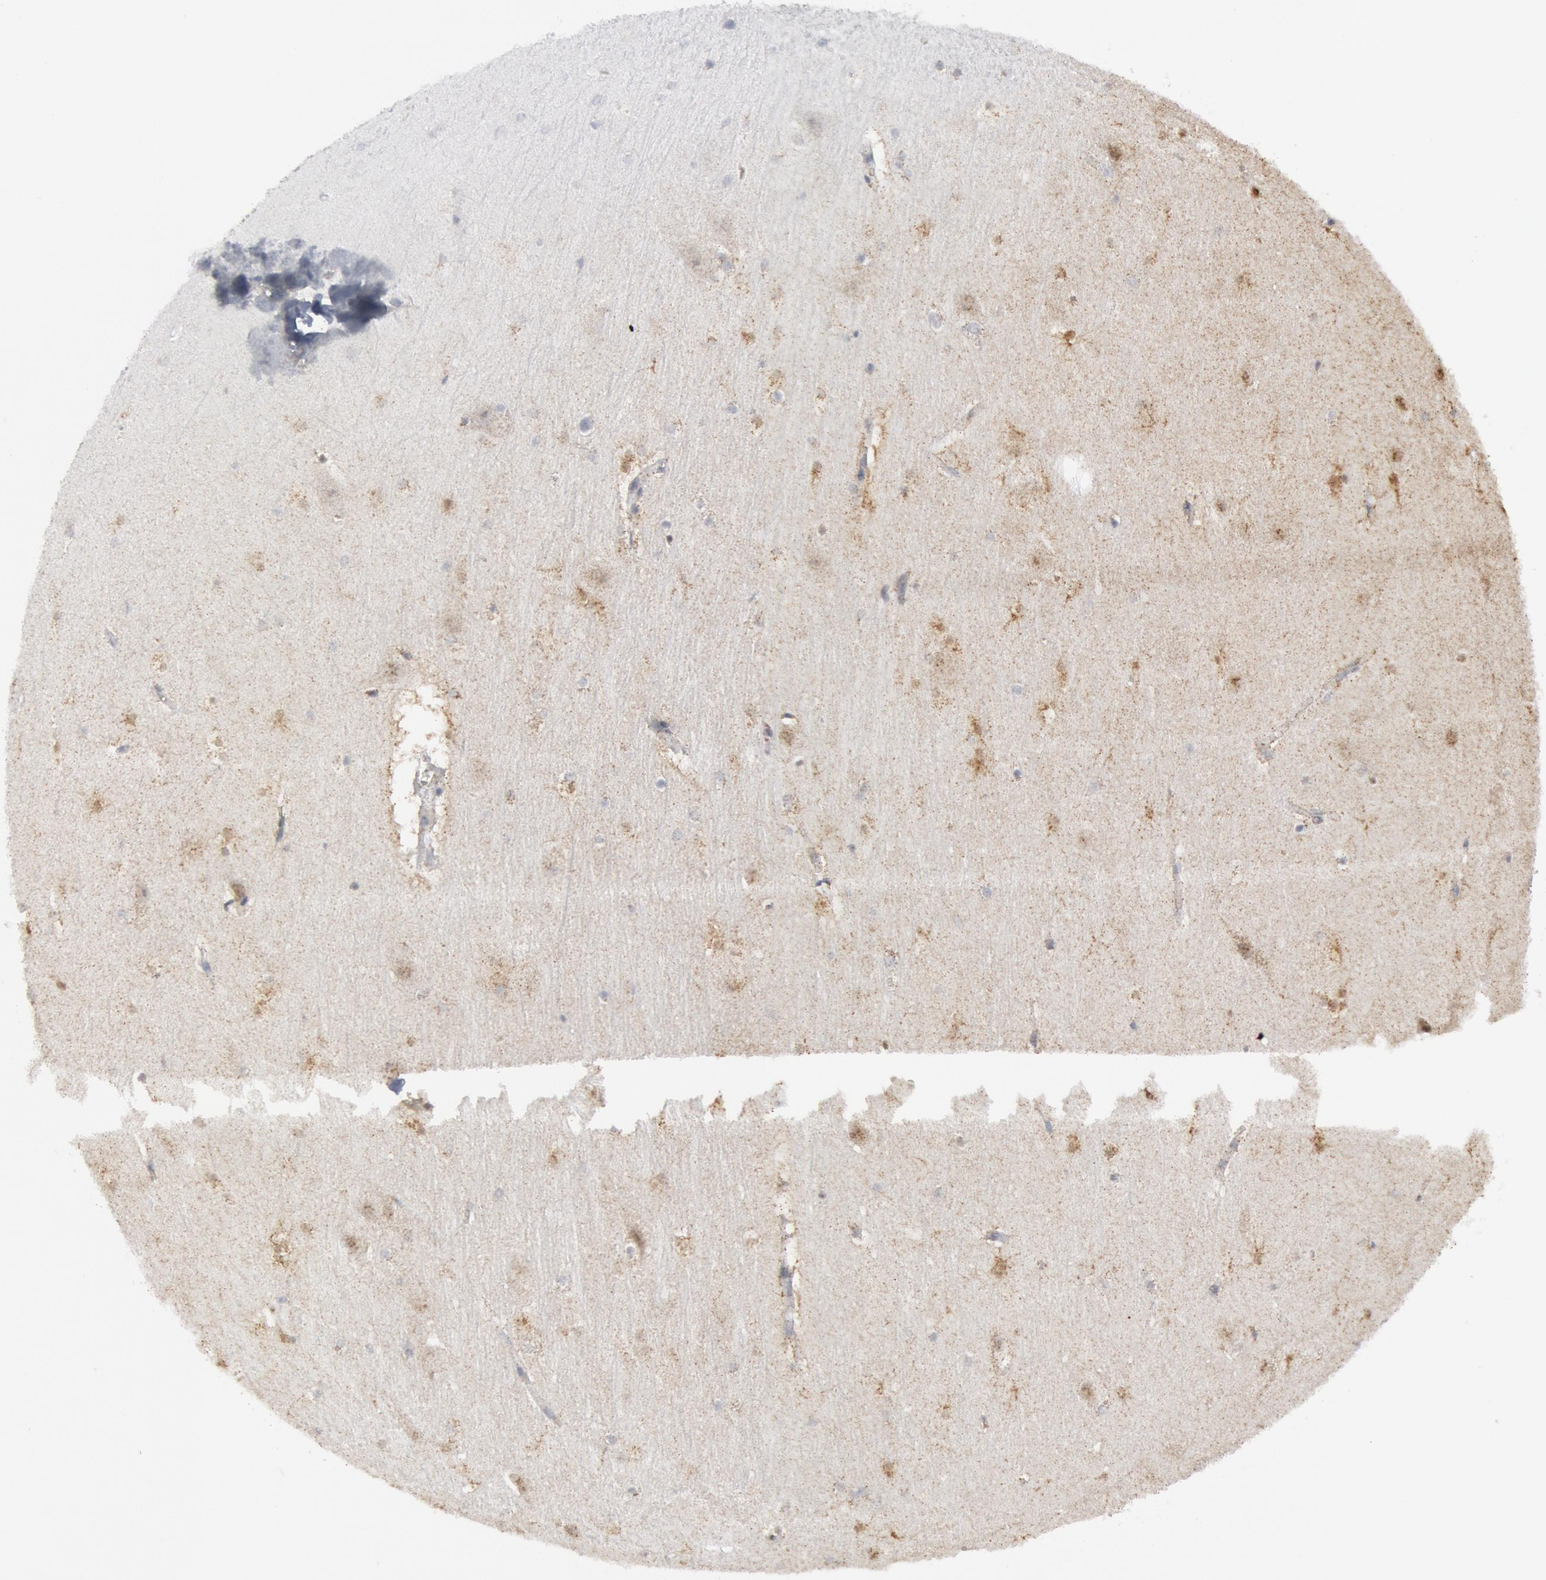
{"staining": {"intensity": "weak", "quantity": "<25%", "location": "cytoplasmic/membranous"}, "tissue": "hippocampus", "cell_type": "Glial cells", "image_type": "normal", "snomed": [{"axis": "morphology", "description": "Normal tissue, NOS"}, {"axis": "topography", "description": "Hippocampus"}], "caption": "DAB (3,3'-diaminobenzidine) immunohistochemical staining of benign human hippocampus demonstrates no significant positivity in glial cells. The staining was performed using DAB to visualize the protein expression in brown, while the nuclei were stained in blue with hematoxylin (Magnification: 20x).", "gene": "CASP9", "patient": {"sex": "male", "age": 45}}